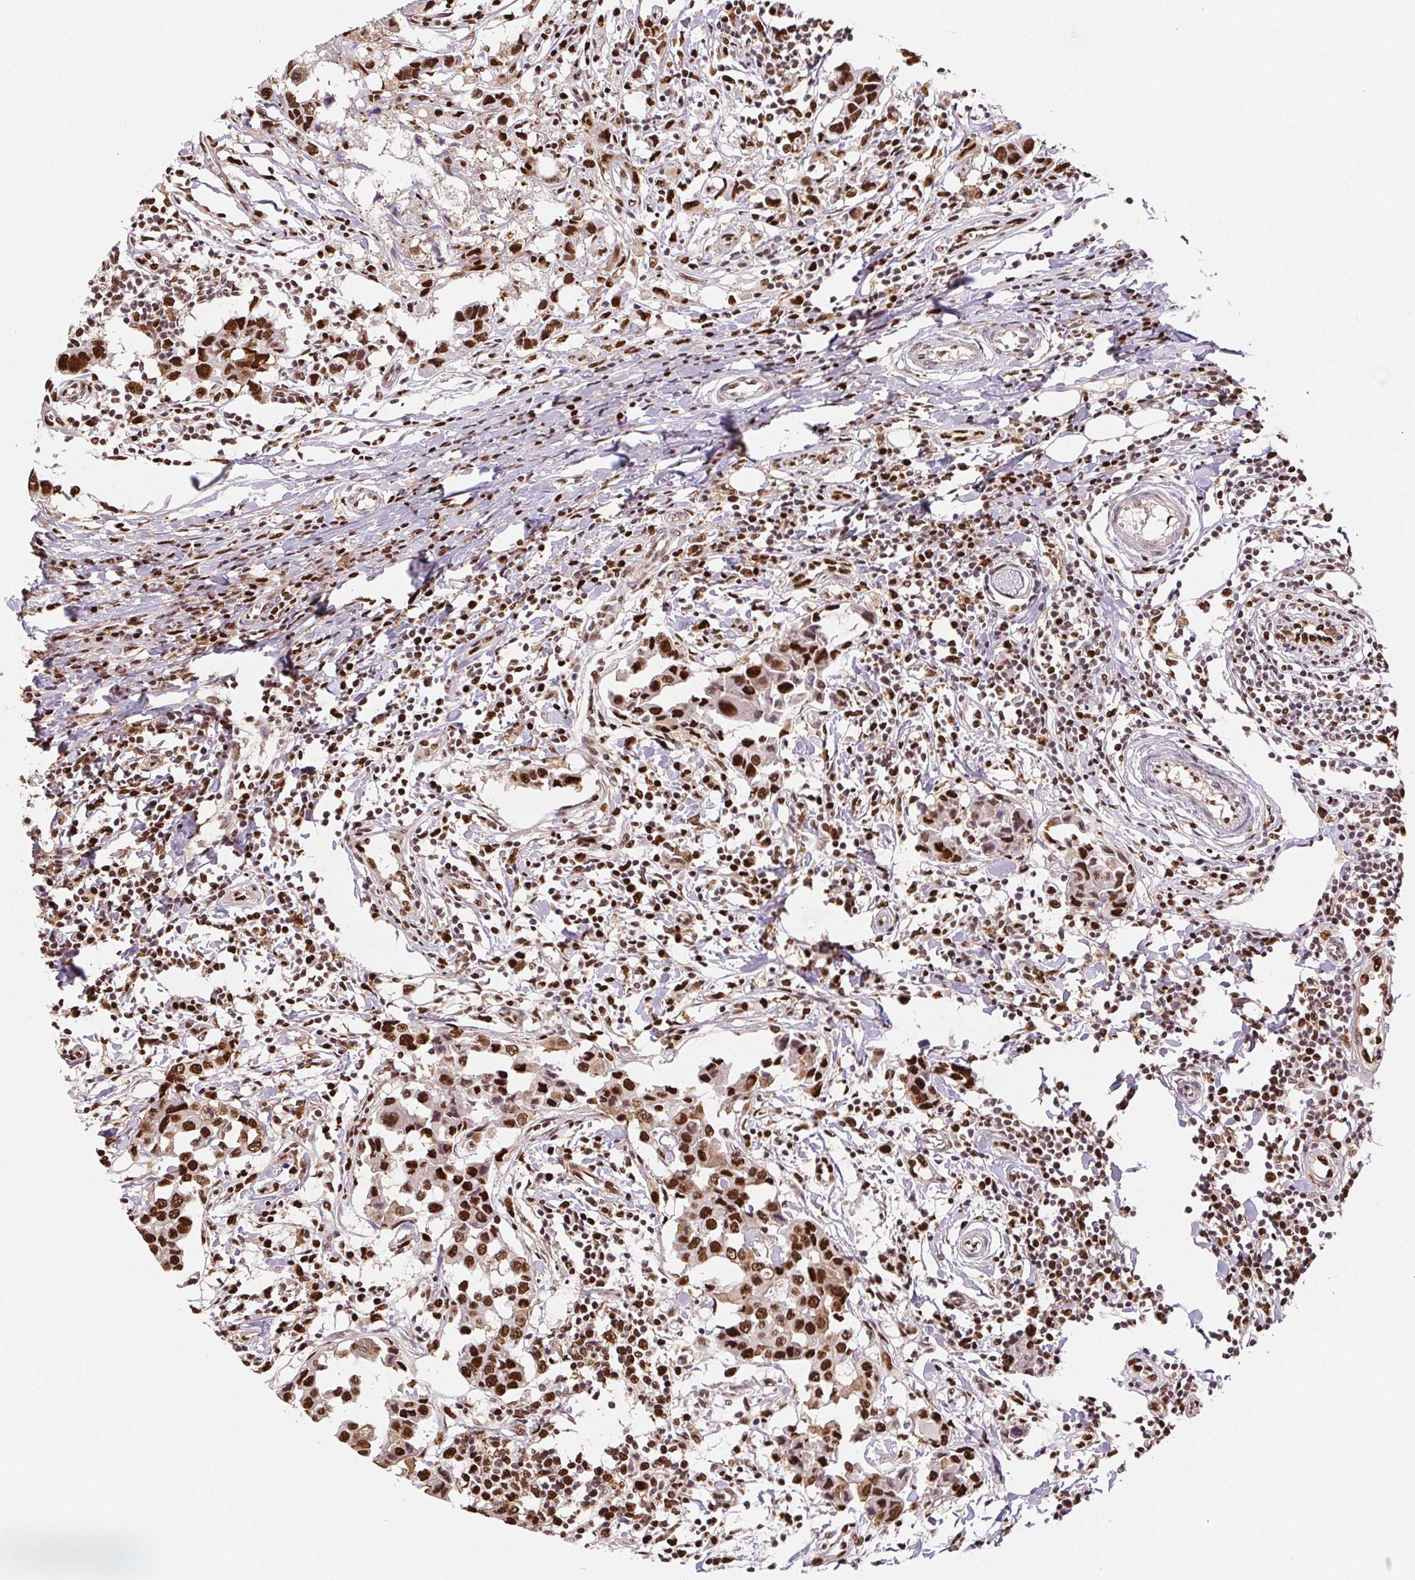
{"staining": {"intensity": "strong", "quantity": ">75%", "location": "nuclear"}, "tissue": "breast cancer", "cell_type": "Tumor cells", "image_type": "cancer", "snomed": [{"axis": "morphology", "description": "Duct carcinoma"}, {"axis": "topography", "description": "Breast"}], "caption": "Strong nuclear staining for a protein is present in about >75% of tumor cells of intraductal carcinoma (breast) using immunohistochemistry.", "gene": "SET", "patient": {"sex": "female", "age": 27}}